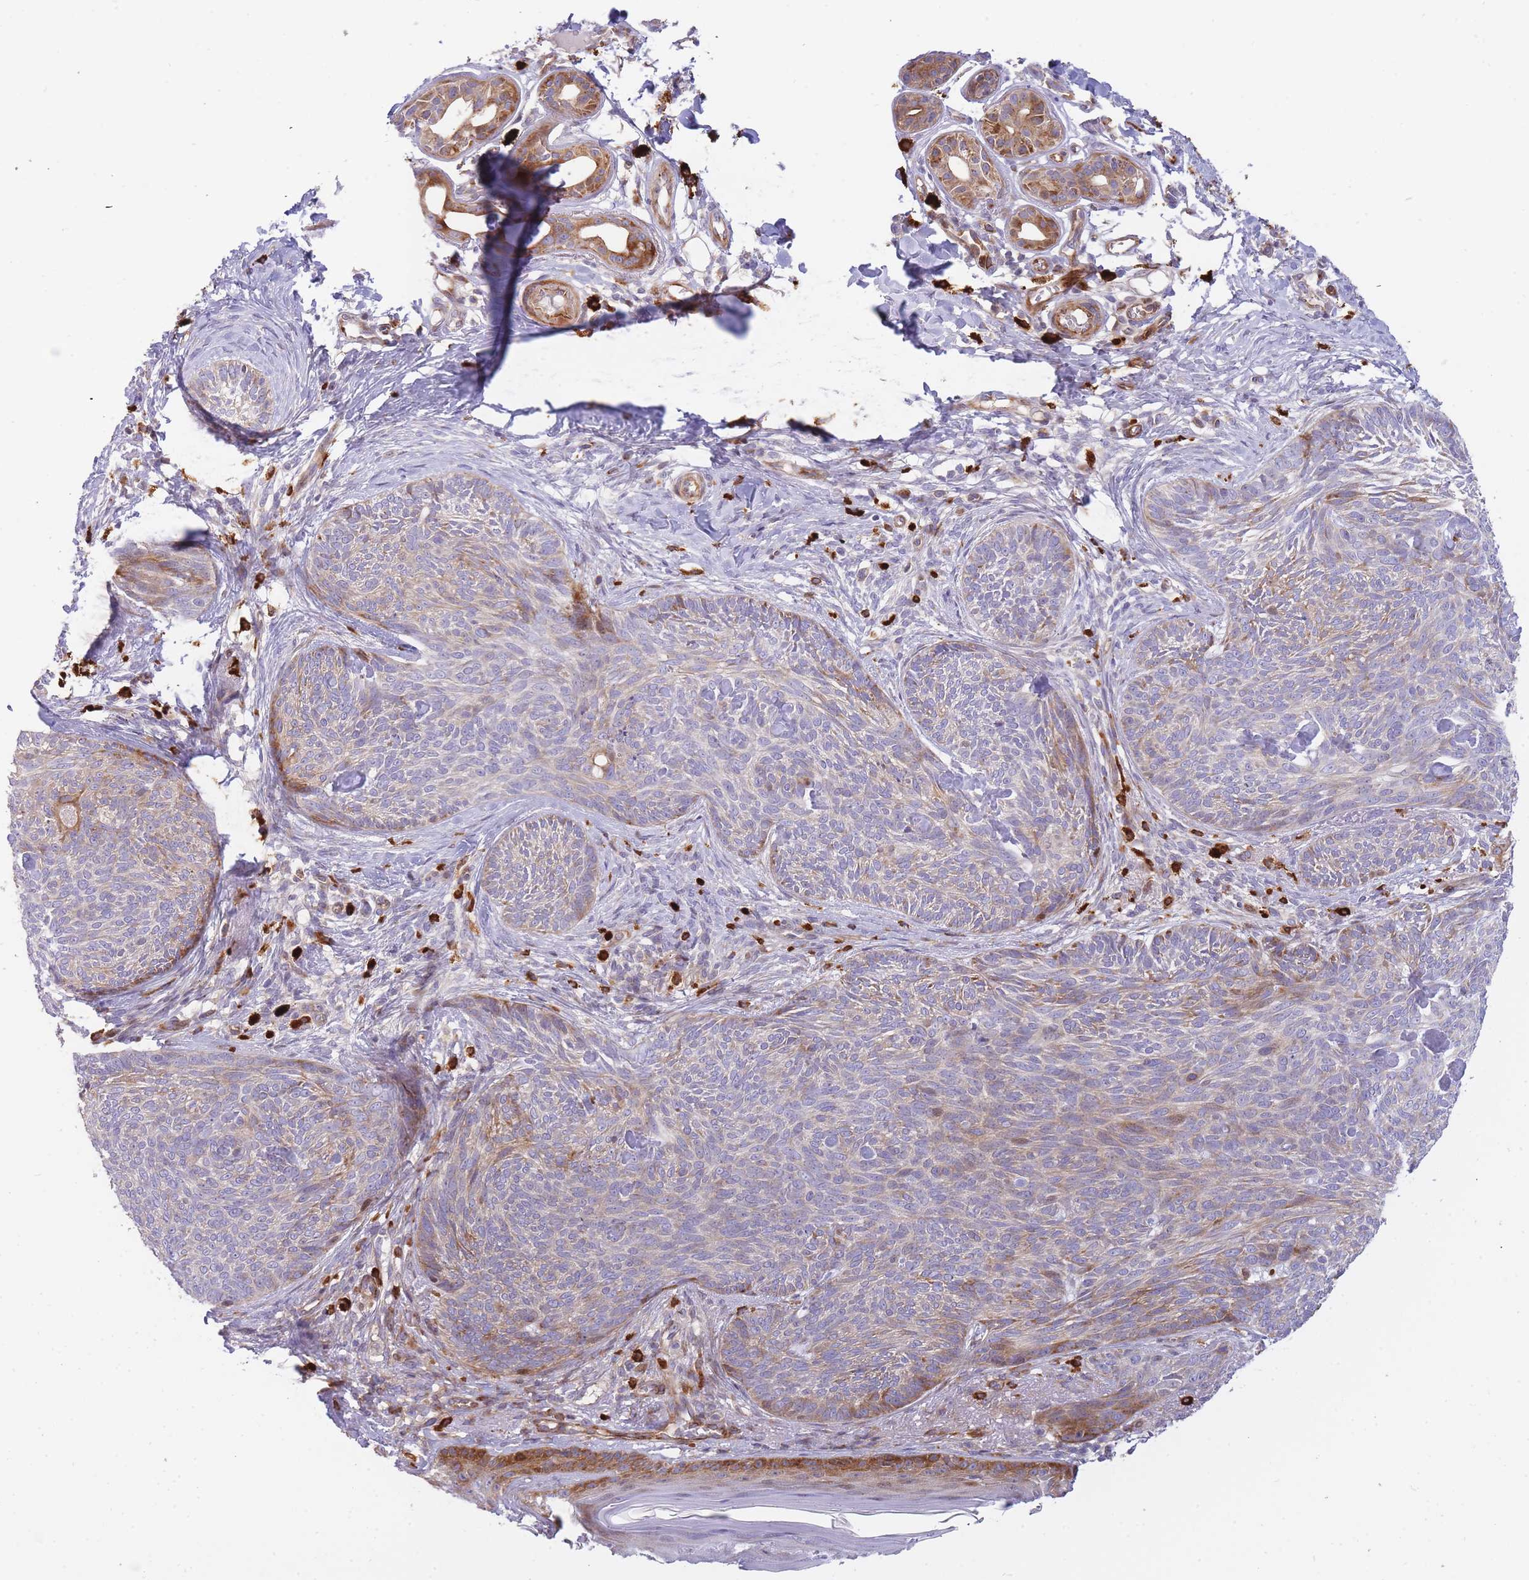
{"staining": {"intensity": "weak", "quantity": "<25%", "location": "cytoplasmic/membranous"}, "tissue": "skin cancer", "cell_type": "Tumor cells", "image_type": "cancer", "snomed": [{"axis": "morphology", "description": "Basal cell carcinoma"}, {"axis": "topography", "description": "Skin"}], "caption": "Immunohistochemical staining of human basal cell carcinoma (skin) exhibits no significant staining in tumor cells.", "gene": "ATP5MC2", "patient": {"sex": "male", "age": 73}}